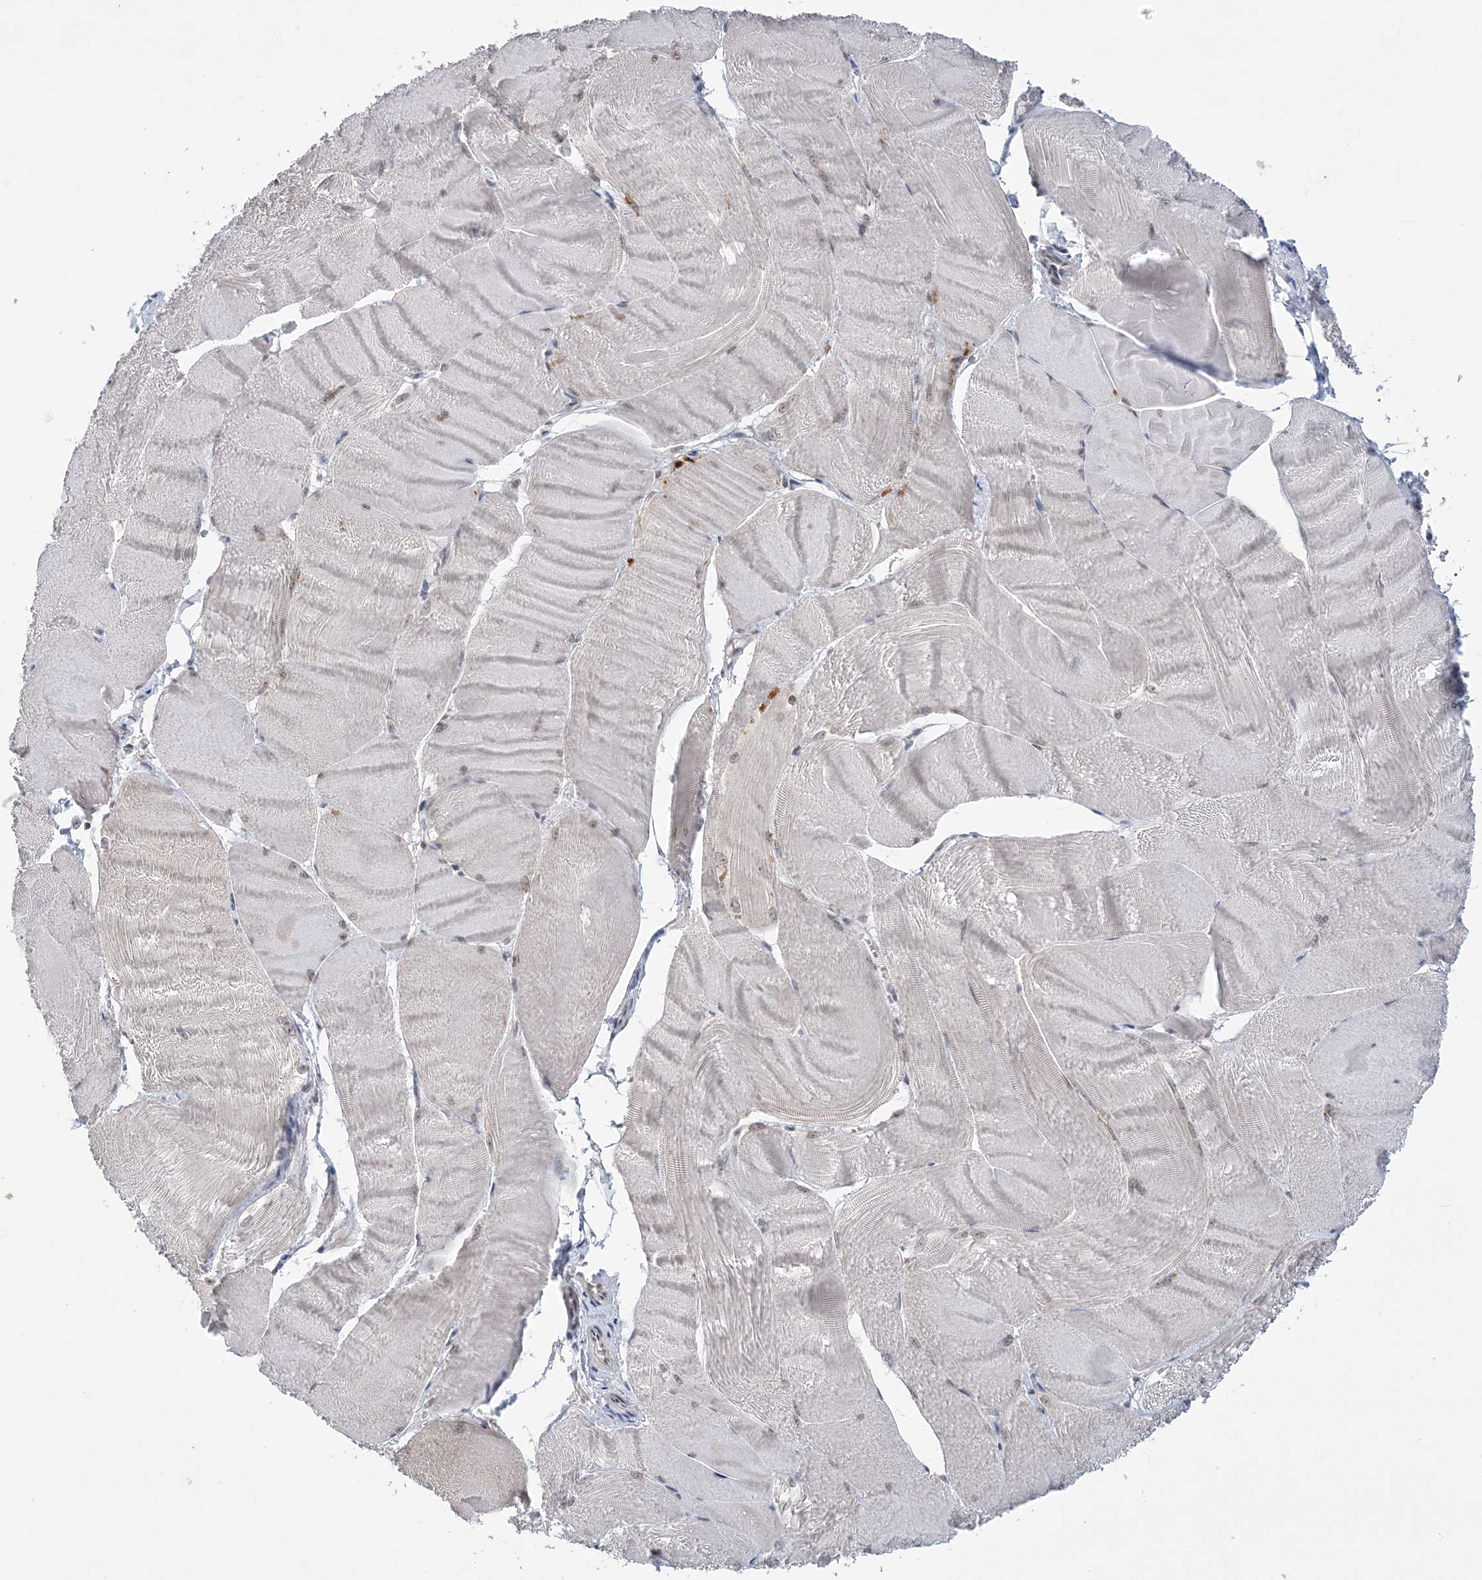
{"staining": {"intensity": "negative", "quantity": "none", "location": "none"}, "tissue": "skeletal muscle", "cell_type": "Myocytes", "image_type": "normal", "snomed": [{"axis": "morphology", "description": "Normal tissue, NOS"}, {"axis": "morphology", "description": "Basal cell carcinoma"}, {"axis": "topography", "description": "Skeletal muscle"}], "caption": "There is no significant staining in myocytes of skeletal muscle. (DAB immunohistochemistry visualized using brightfield microscopy, high magnification).", "gene": "ZBTB7A", "patient": {"sex": "female", "age": 64}}